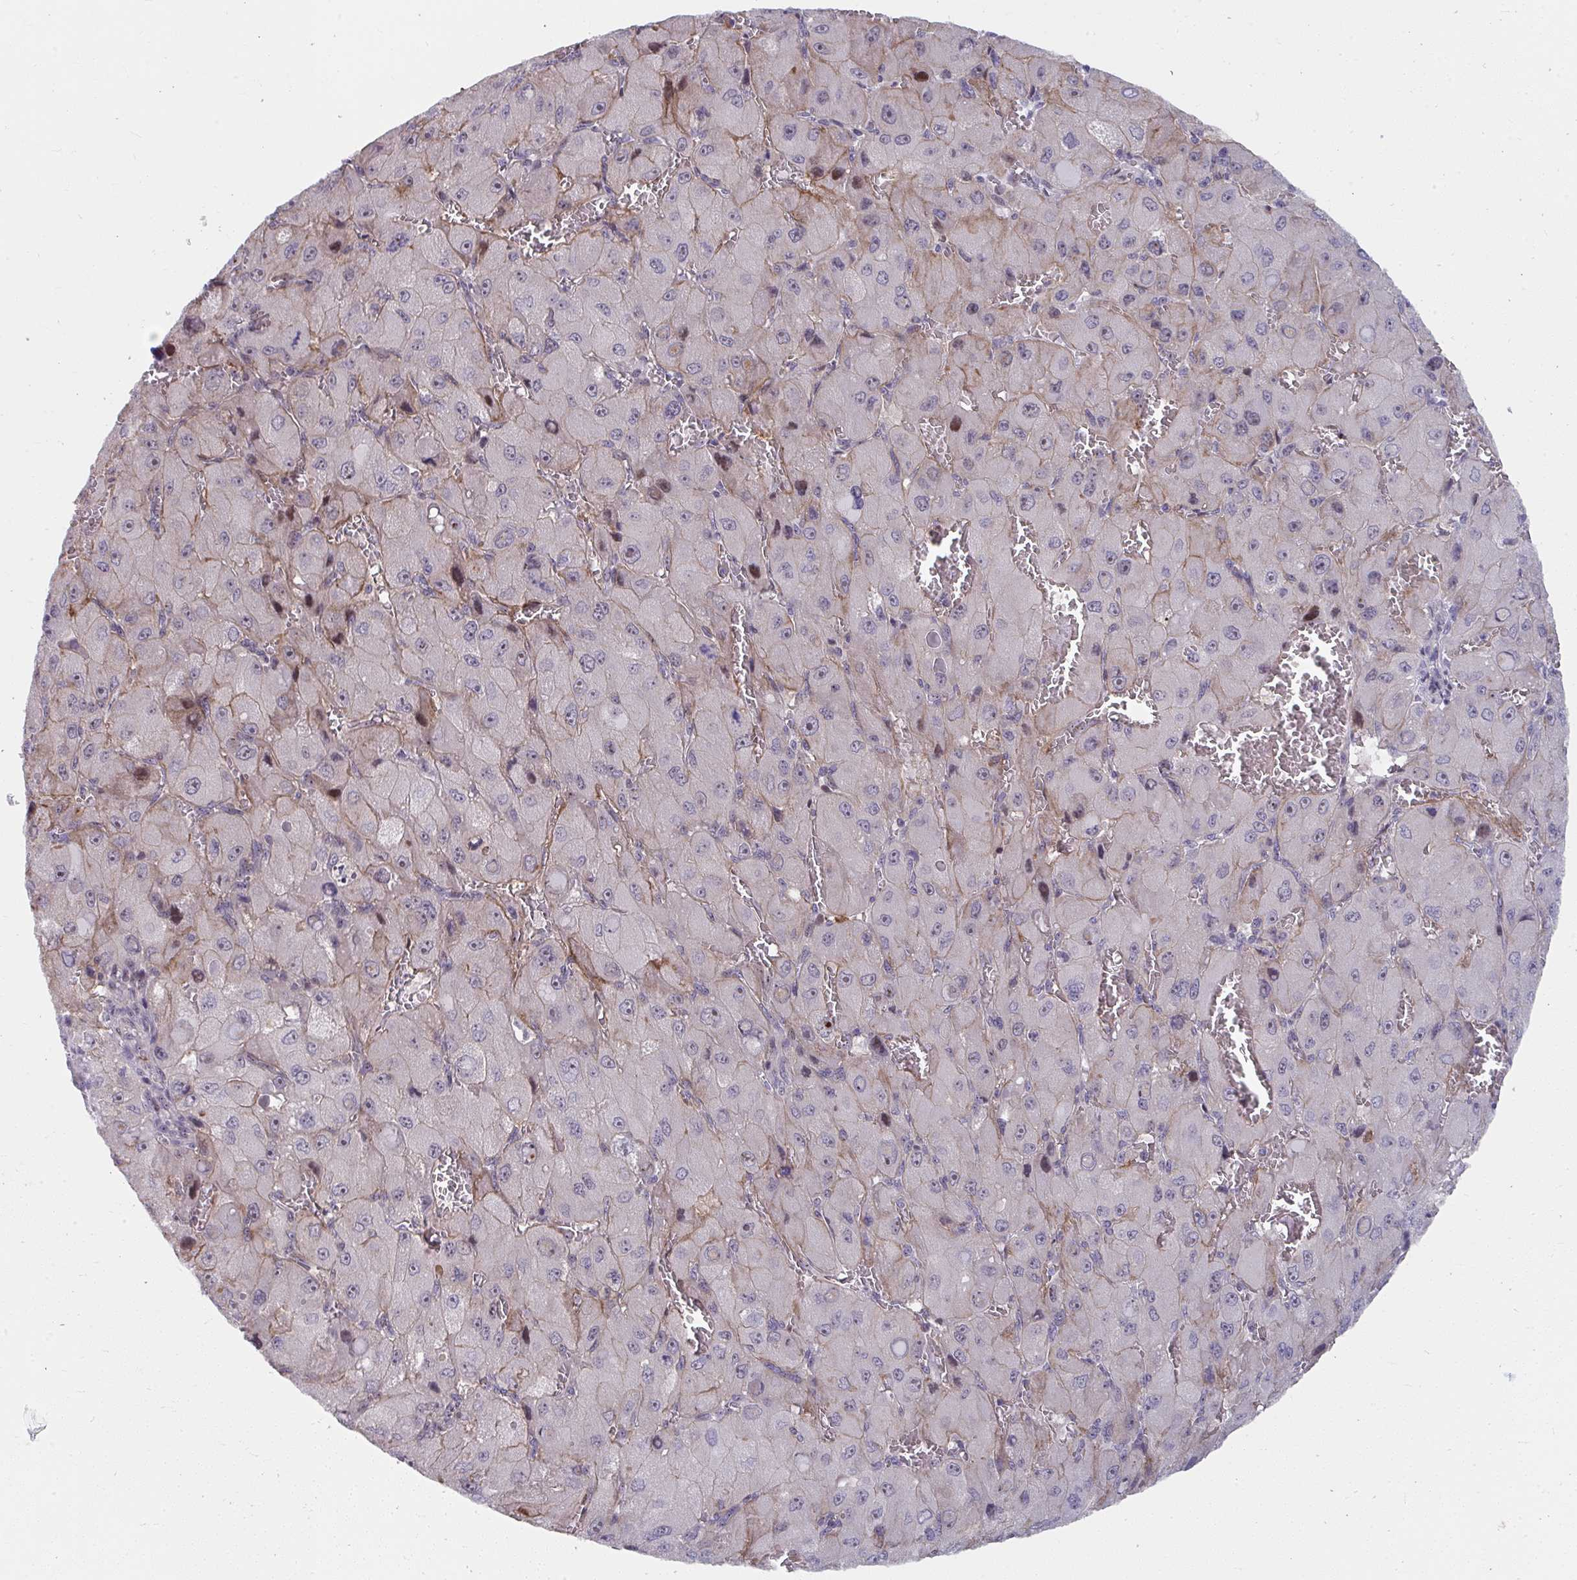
{"staining": {"intensity": "moderate", "quantity": "<25%", "location": "nuclear"}, "tissue": "liver cancer", "cell_type": "Tumor cells", "image_type": "cancer", "snomed": [{"axis": "morphology", "description": "Carcinoma, Hepatocellular, NOS"}, {"axis": "topography", "description": "Liver"}], "caption": "DAB (3,3'-diaminobenzidine) immunohistochemical staining of human liver cancer (hepatocellular carcinoma) reveals moderate nuclear protein staining in about <25% of tumor cells. Ihc stains the protein of interest in brown and the nuclei are stained blue.", "gene": "MUS81", "patient": {"sex": "male", "age": 27}}